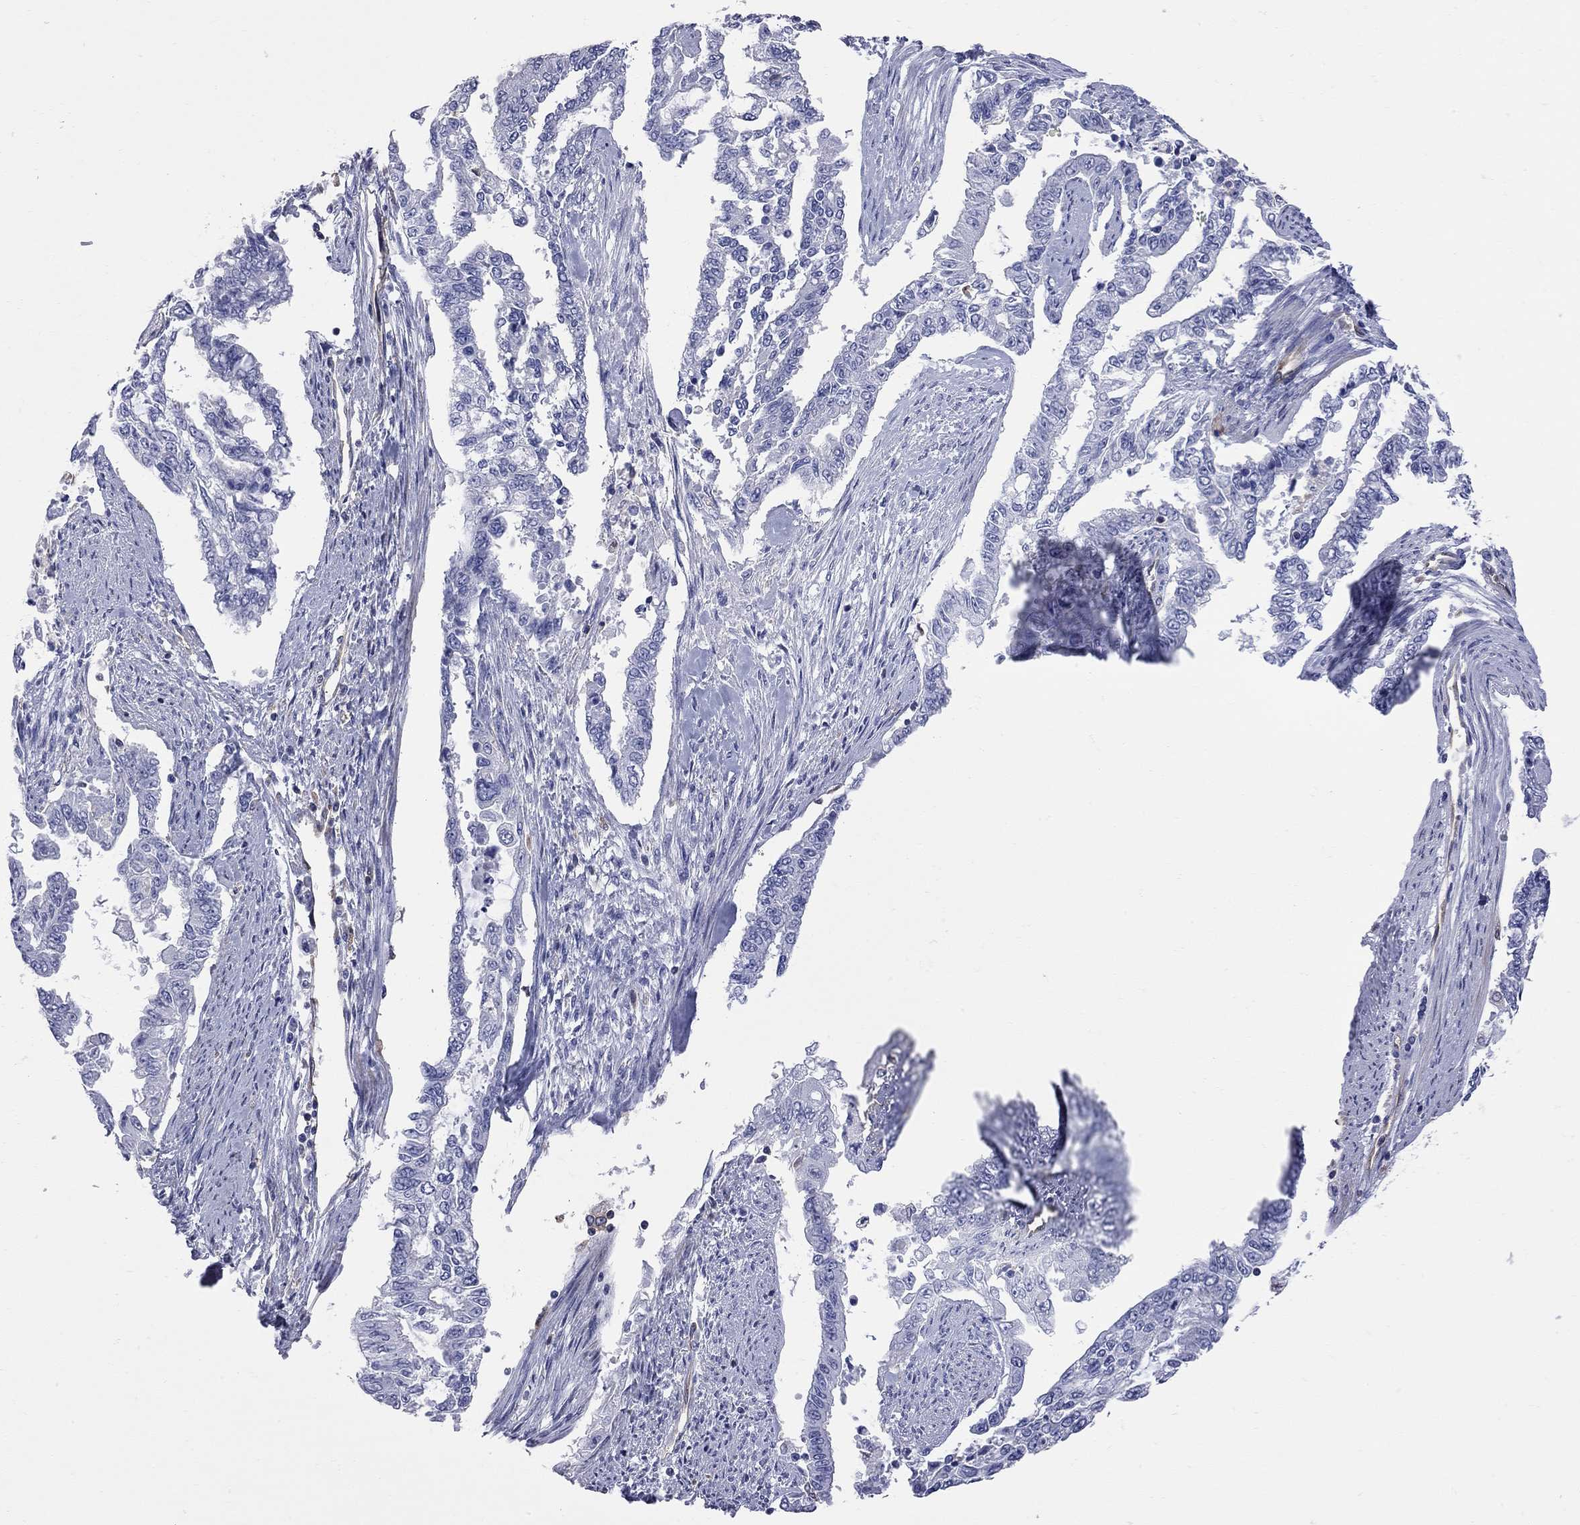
{"staining": {"intensity": "negative", "quantity": "none", "location": "none"}, "tissue": "endometrial cancer", "cell_type": "Tumor cells", "image_type": "cancer", "snomed": [{"axis": "morphology", "description": "Adenocarcinoma, NOS"}, {"axis": "topography", "description": "Uterus"}], "caption": "Endometrial cancer was stained to show a protein in brown. There is no significant positivity in tumor cells.", "gene": "ABI3", "patient": {"sex": "female", "age": 59}}